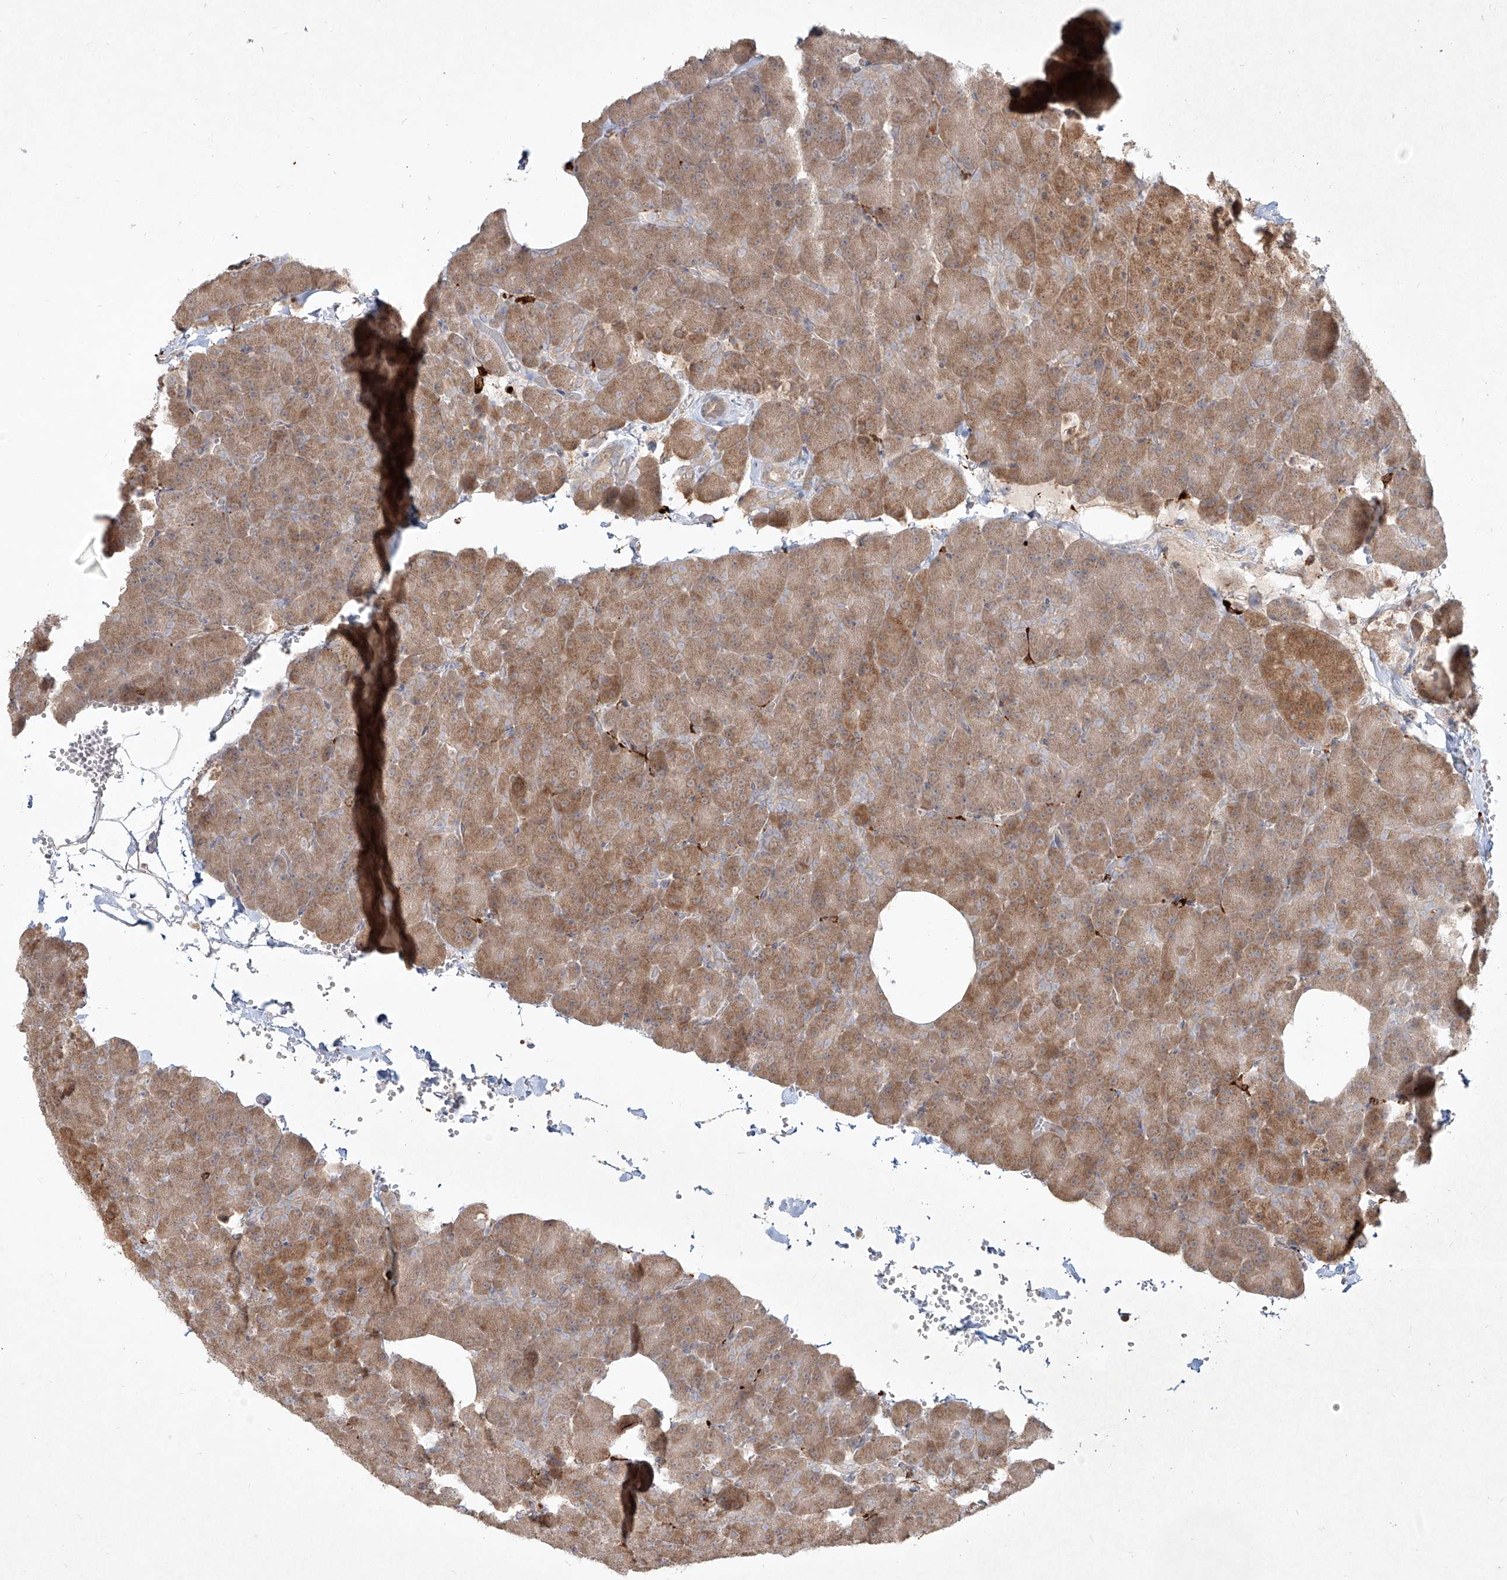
{"staining": {"intensity": "moderate", "quantity": ">75%", "location": "cytoplasmic/membranous"}, "tissue": "pancreas", "cell_type": "Exocrine glandular cells", "image_type": "normal", "snomed": [{"axis": "morphology", "description": "Normal tissue, NOS"}, {"axis": "morphology", "description": "Carcinoid, malignant, NOS"}, {"axis": "topography", "description": "Pancreas"}], "caption": "Brown immunohistochemical staining in normal pancreas shows moderate cytoplasmic/membranous positivity in approximately >75% of exocrine glandular cells. The protein of interest is stained brown, and the nuclei are stained in blue (DAB IHC with brightfield microscopy, high magnification).", "gene": "CD209", "patient": {"sex": "female", "age": 35}}